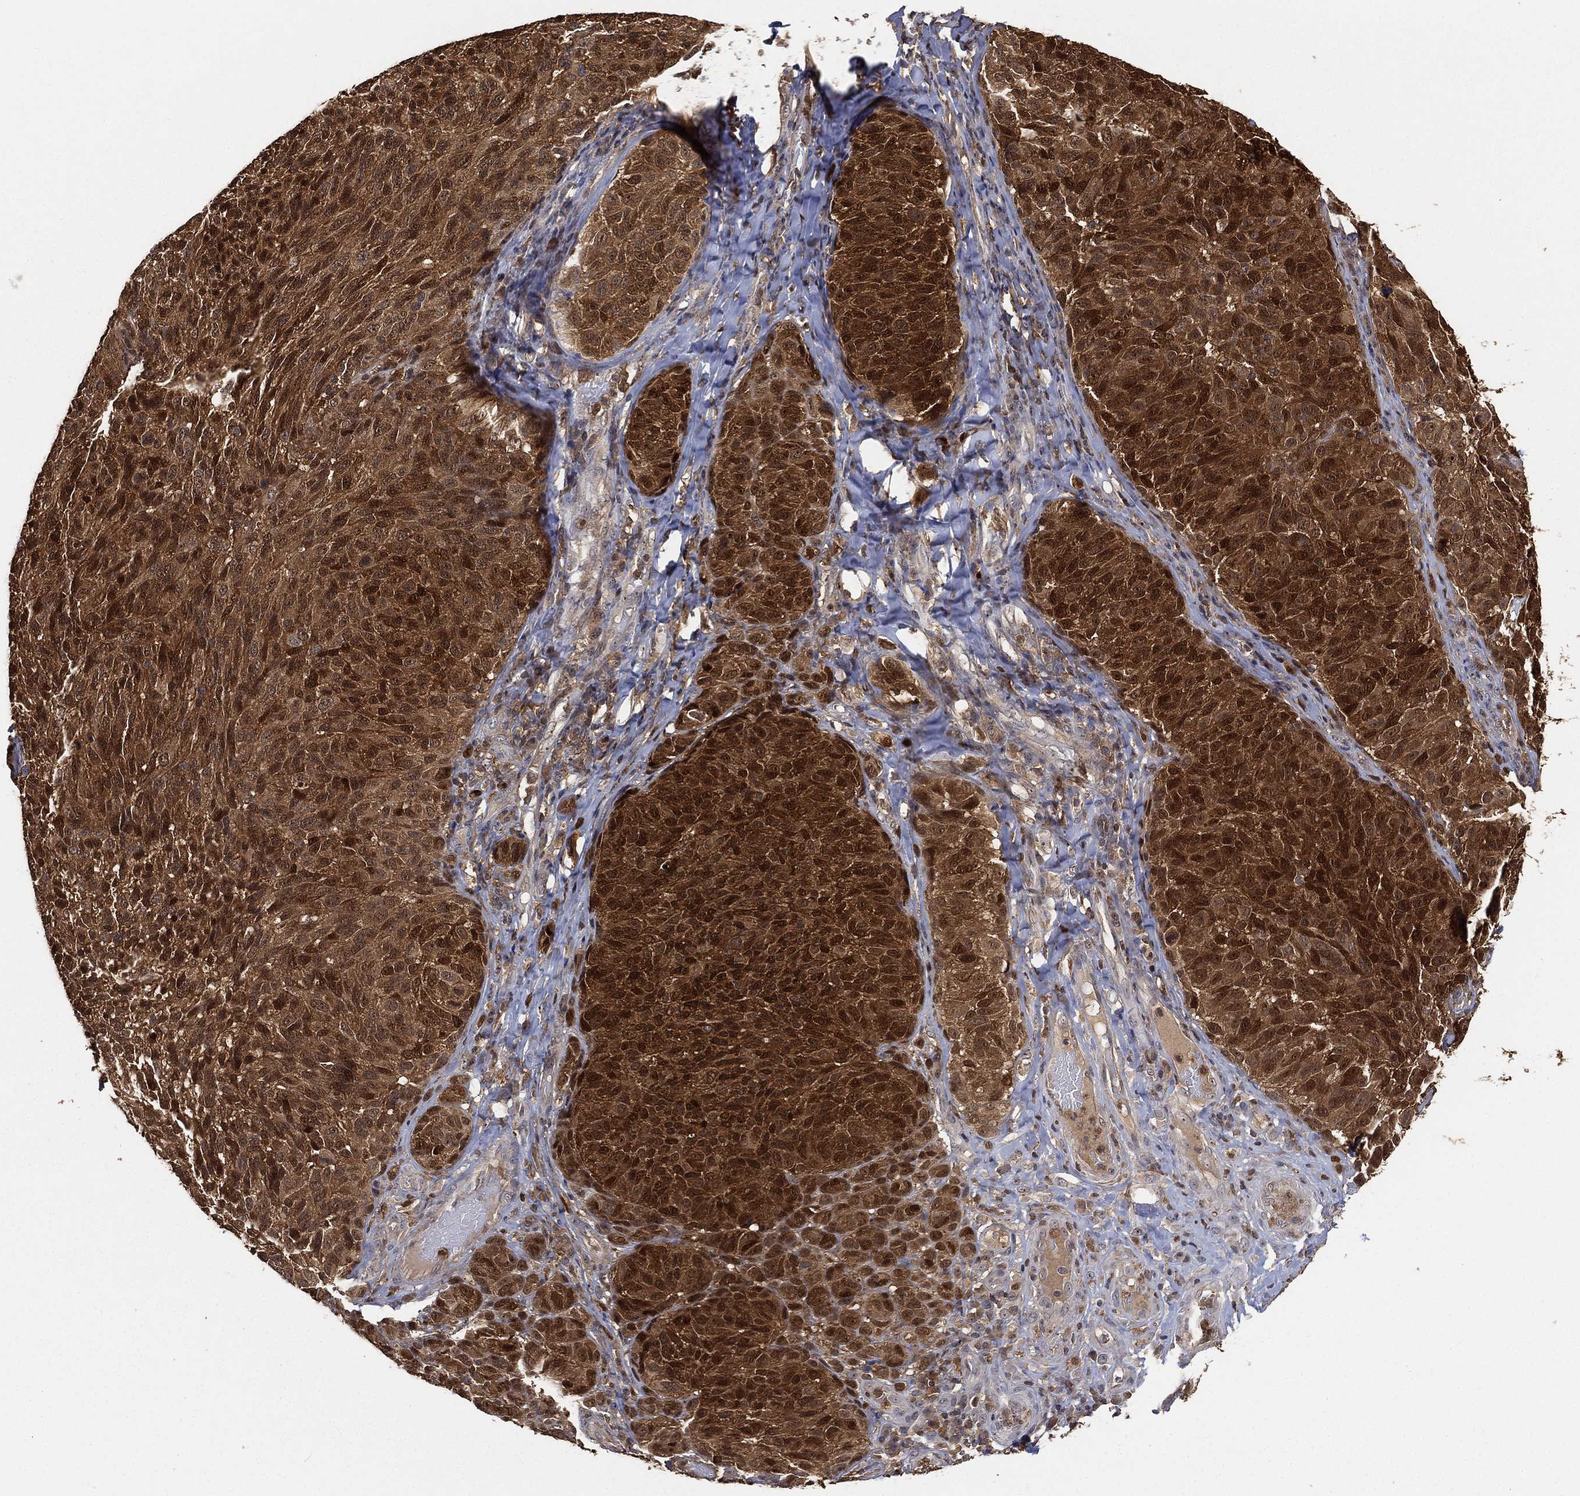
{"staining": {"intensity": "strong", "quantity": ">75%", "location": "cytoplasmic/membranous,nuclear"}, "tissue": "melanoma", "cell_type": "Tumor cells", "image_type": "cancer", "snomed": [{"axis": "morphology", "description": "Malignant melanoma, NOS"}, {"axis": "topography", "description": "Skin"}], "caption": "A high amount of strong cytoplasmic/membranous and nuclear expression is identified in approximately >75% of tumor cells in melanoma tissue.", "gene": "CRYL1", "patient": {"sex": "female", "age": 73}}